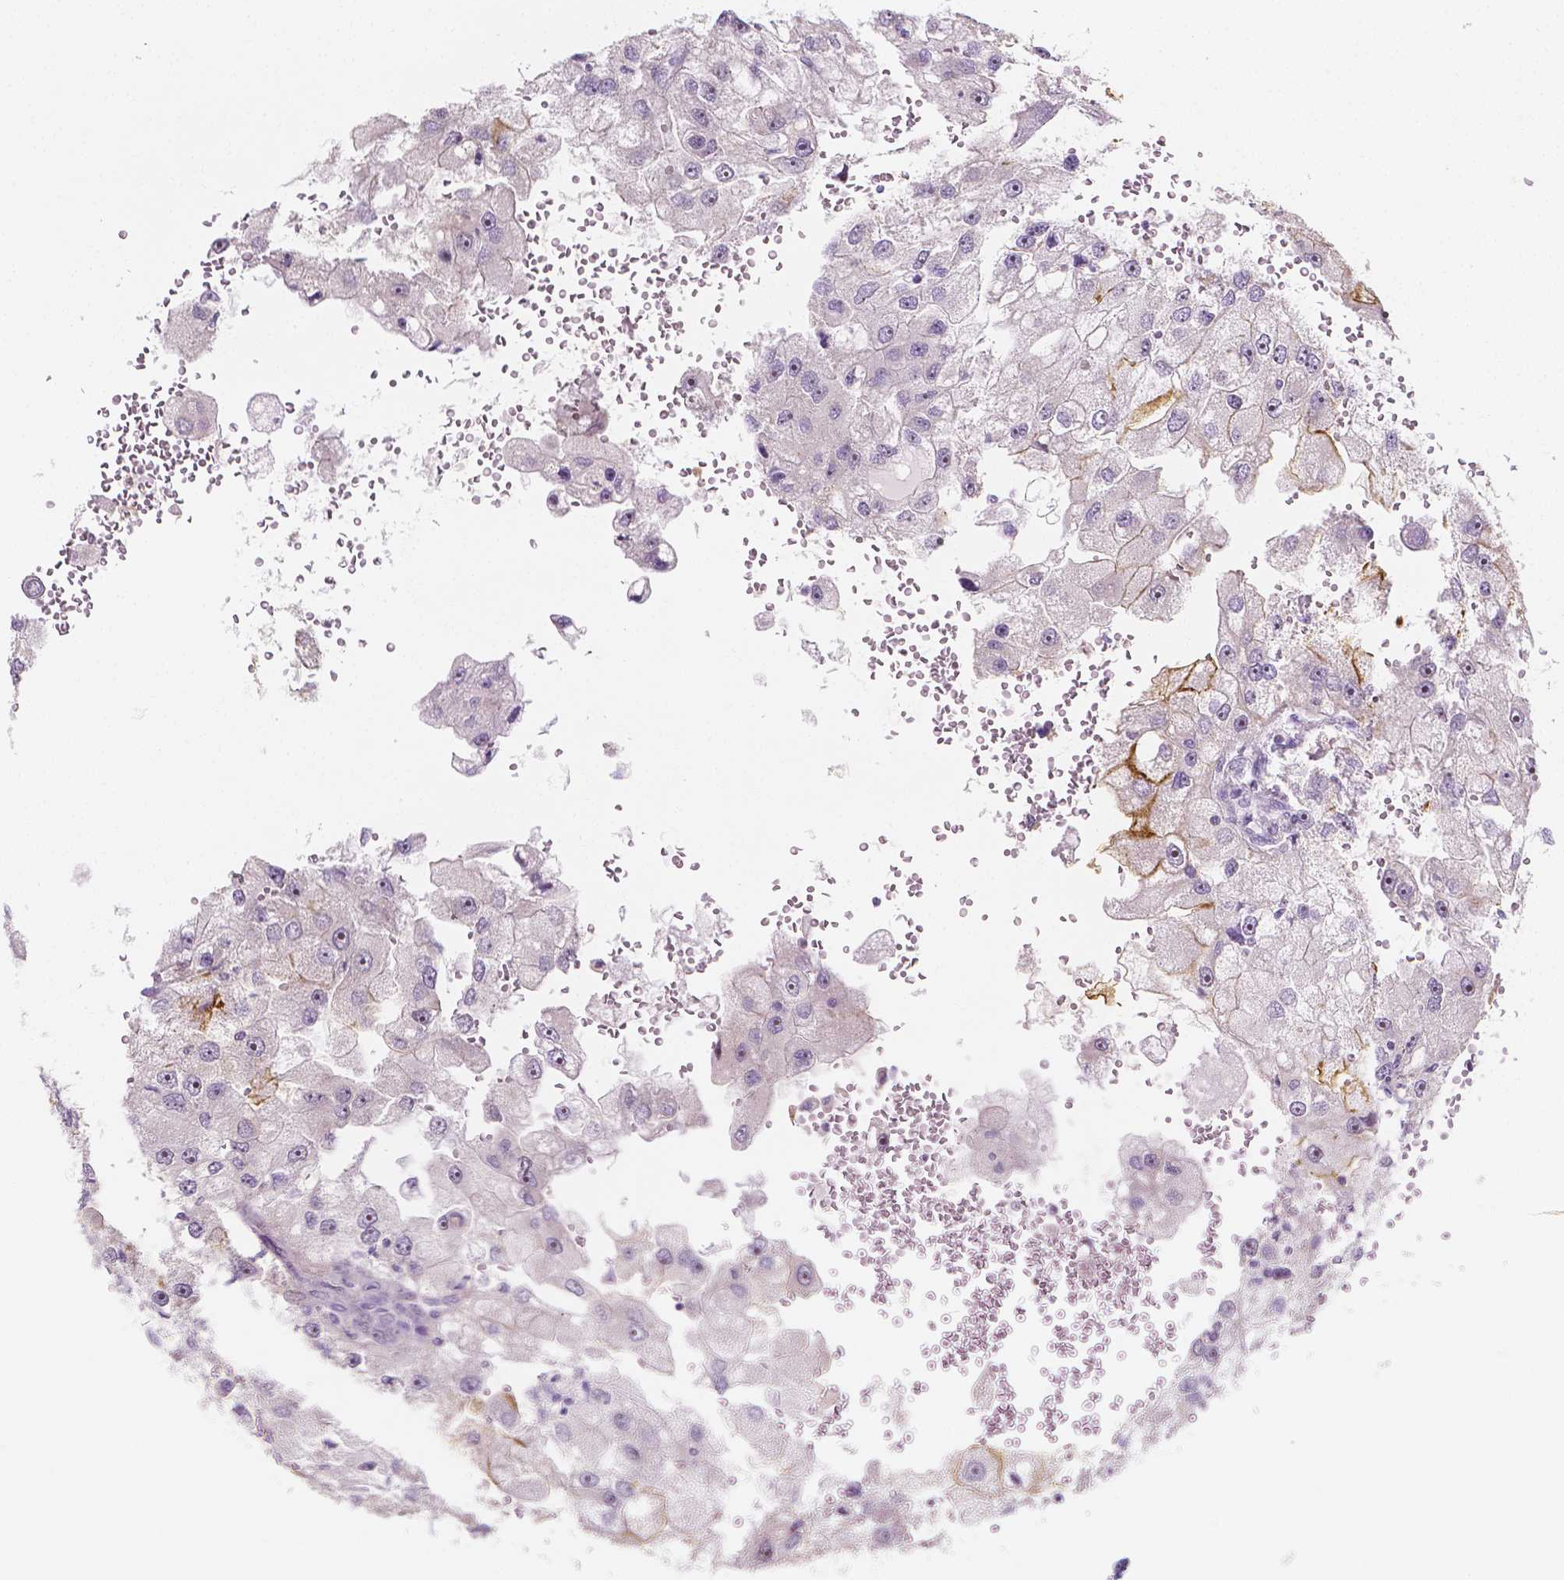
{"staining": {"intensity": "negative", "quantity": "none", "location": "none"}, "tissue": "renal cancer", "cell_type": "Tumor cells", "image_type": "cancer", "snomed": [{"axis": "morphology", "description": "Adenocarcinoma, NOS"}, {"axis": "topography", "description": "Kidney"}], "caption": "DAB immunohistochemical staining of human renal cancer (adenocarcinoma) shows no significant expression in tumor cells.", "gene": "C1orf167", "patient": {"sex": "male", "age": 63}}